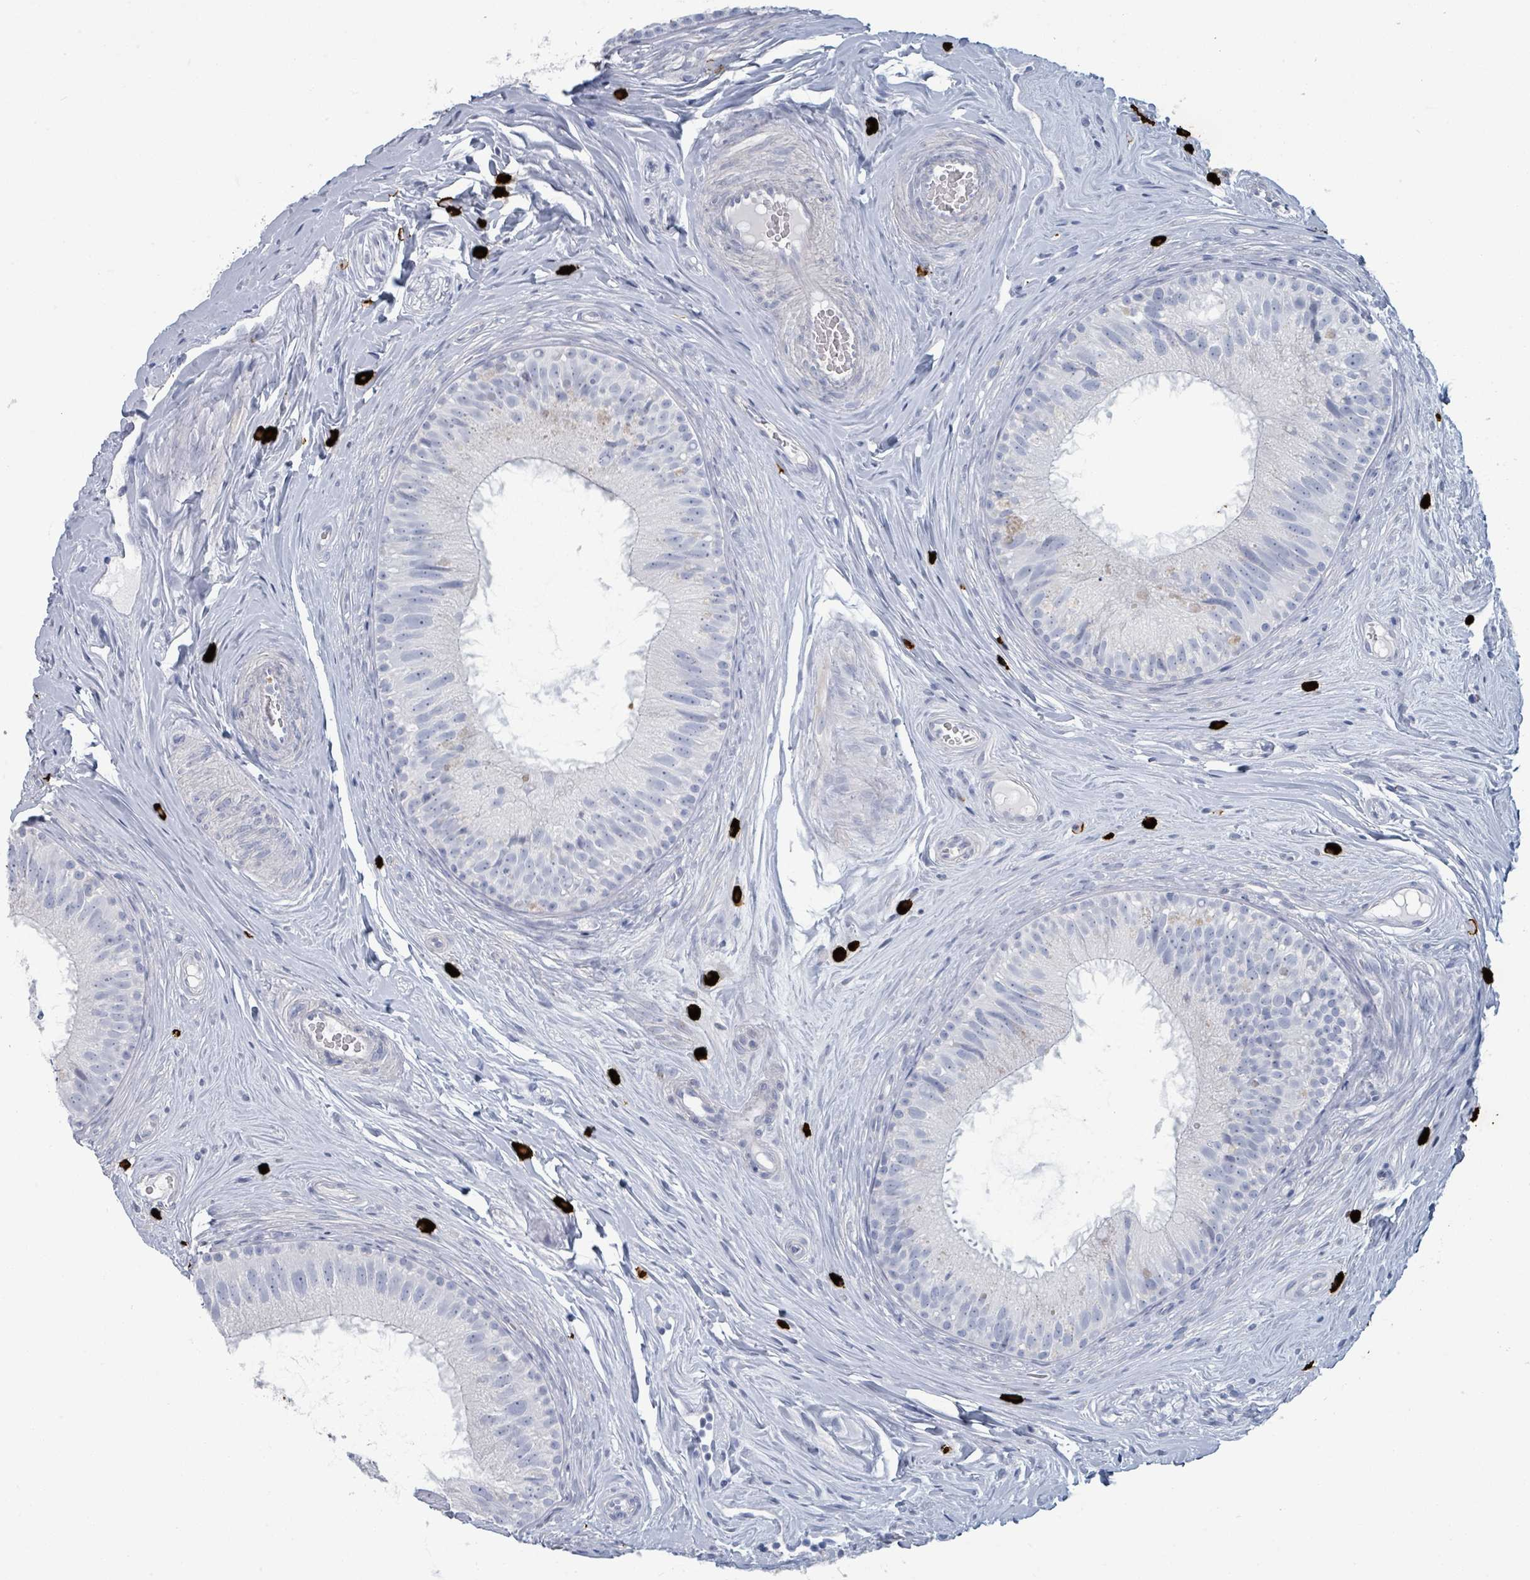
{"staining": {"intensity": "negative", "quantity": "none", "location": "none"}, "tissue": "epididymis", "cell_type": "Glandular cells", "image_type": "normal", "snomed": [{"axis": "morphology", "description": "Normal tissue, NOS"}, {"axis": "topography", "description": "Epididymis"}], "caption": "Immunohistochemical staining of normal human epididymis reveals no significant staining in glandular cells.", "gene": "VPS13D", "patient": {"sex": "male", "age": 34}}